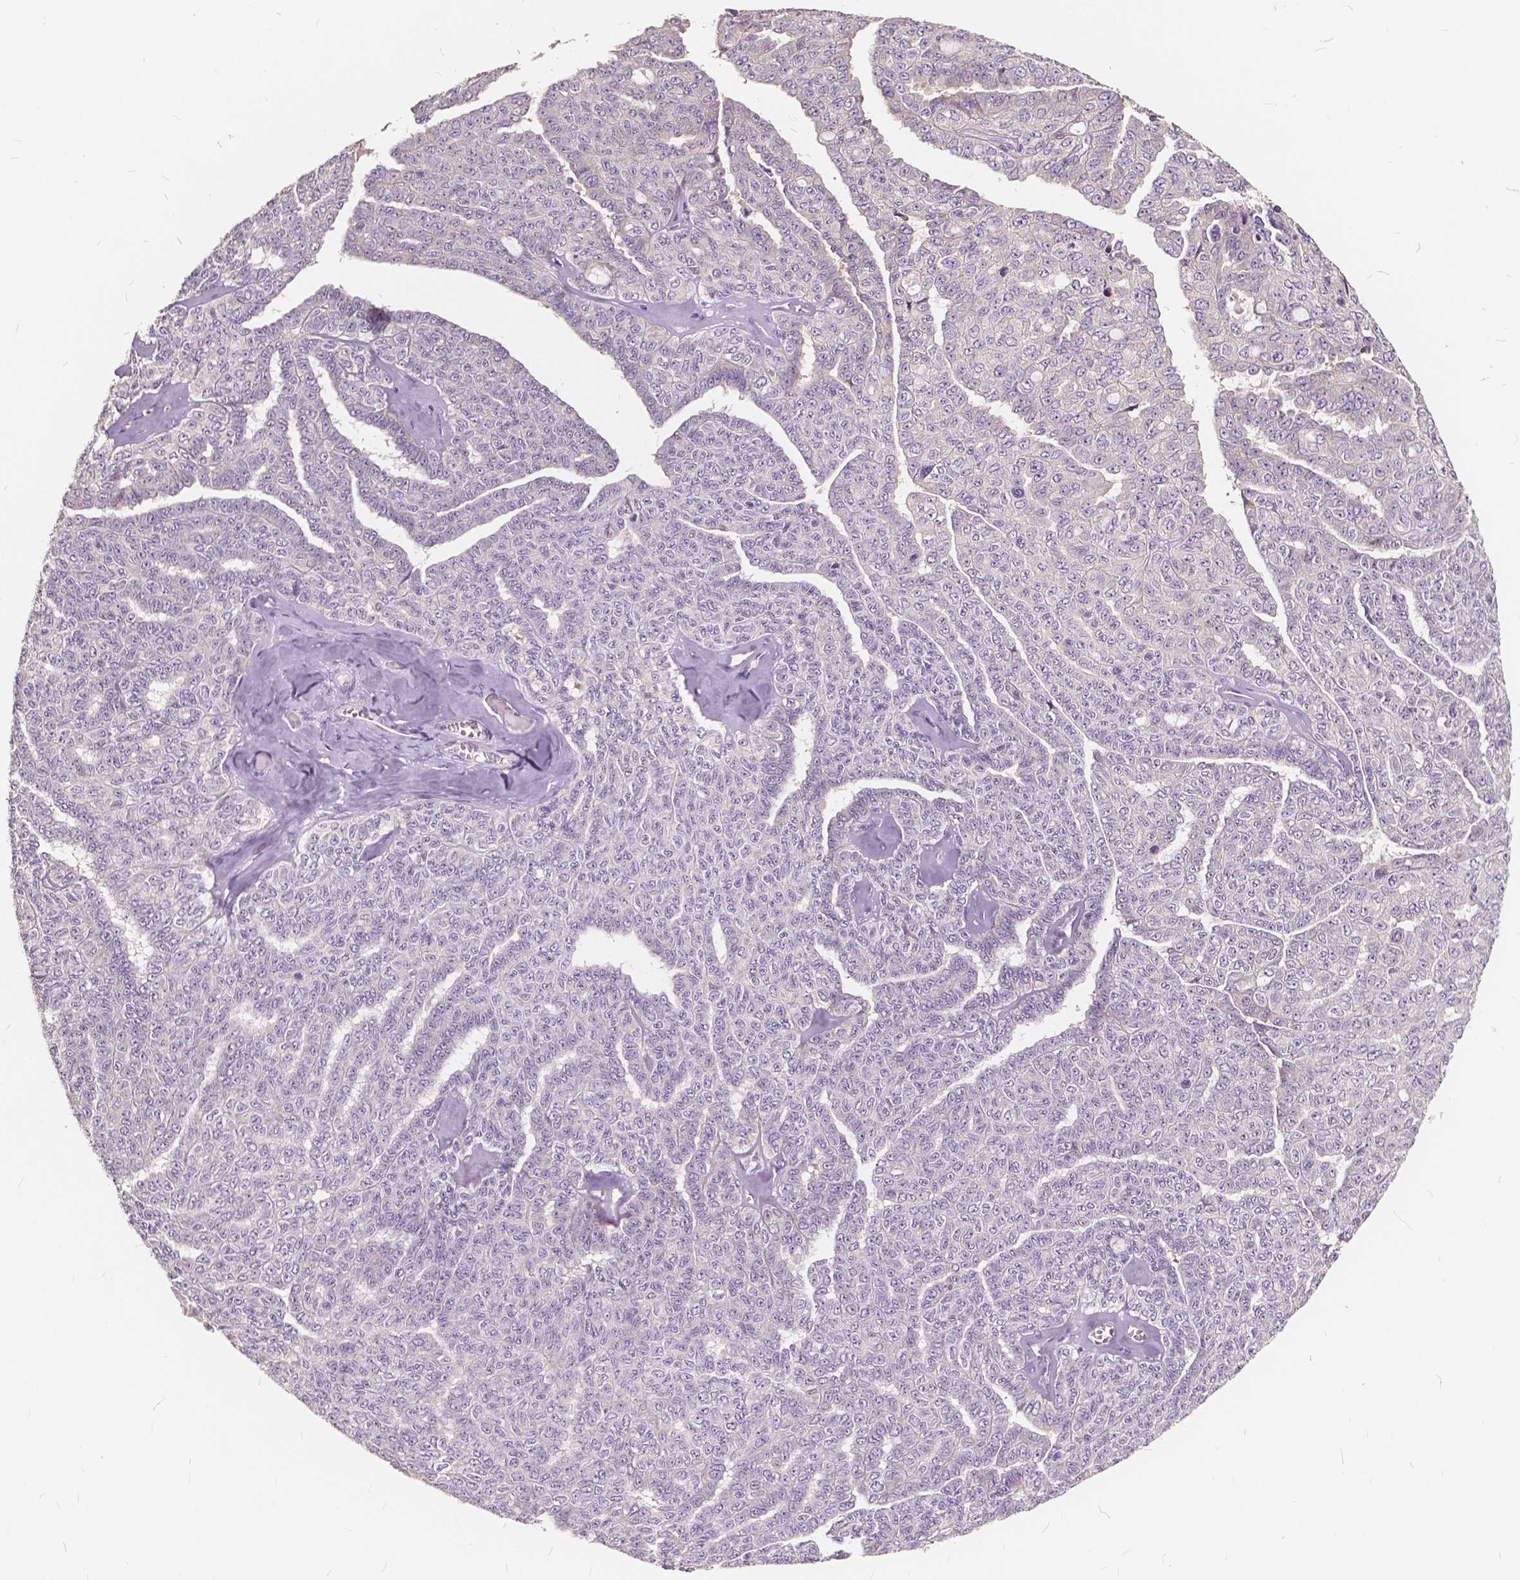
{"staining": {"intensity": "negative", "quantity": "none", "location": "none"}, "tissue": "ovarian cancer", "cell_type": "Tumor cells", "image_type": "cancer", "snomed": [{"axis": "morphology", "description": "Cystadenocarcinoma, serous, NOS"}, {"axis": "topography", "description": "Ovary"}], "caption": "Tumor cells show no significant positivity in ovarian serous cystadenocarcinoma. (Brightfield microscopy of DAB (3,3'-diaminobenzidine) IHC at high magnification).", "gene": "SLC7A8", "patient": {"sex": "female", "age": 71}}